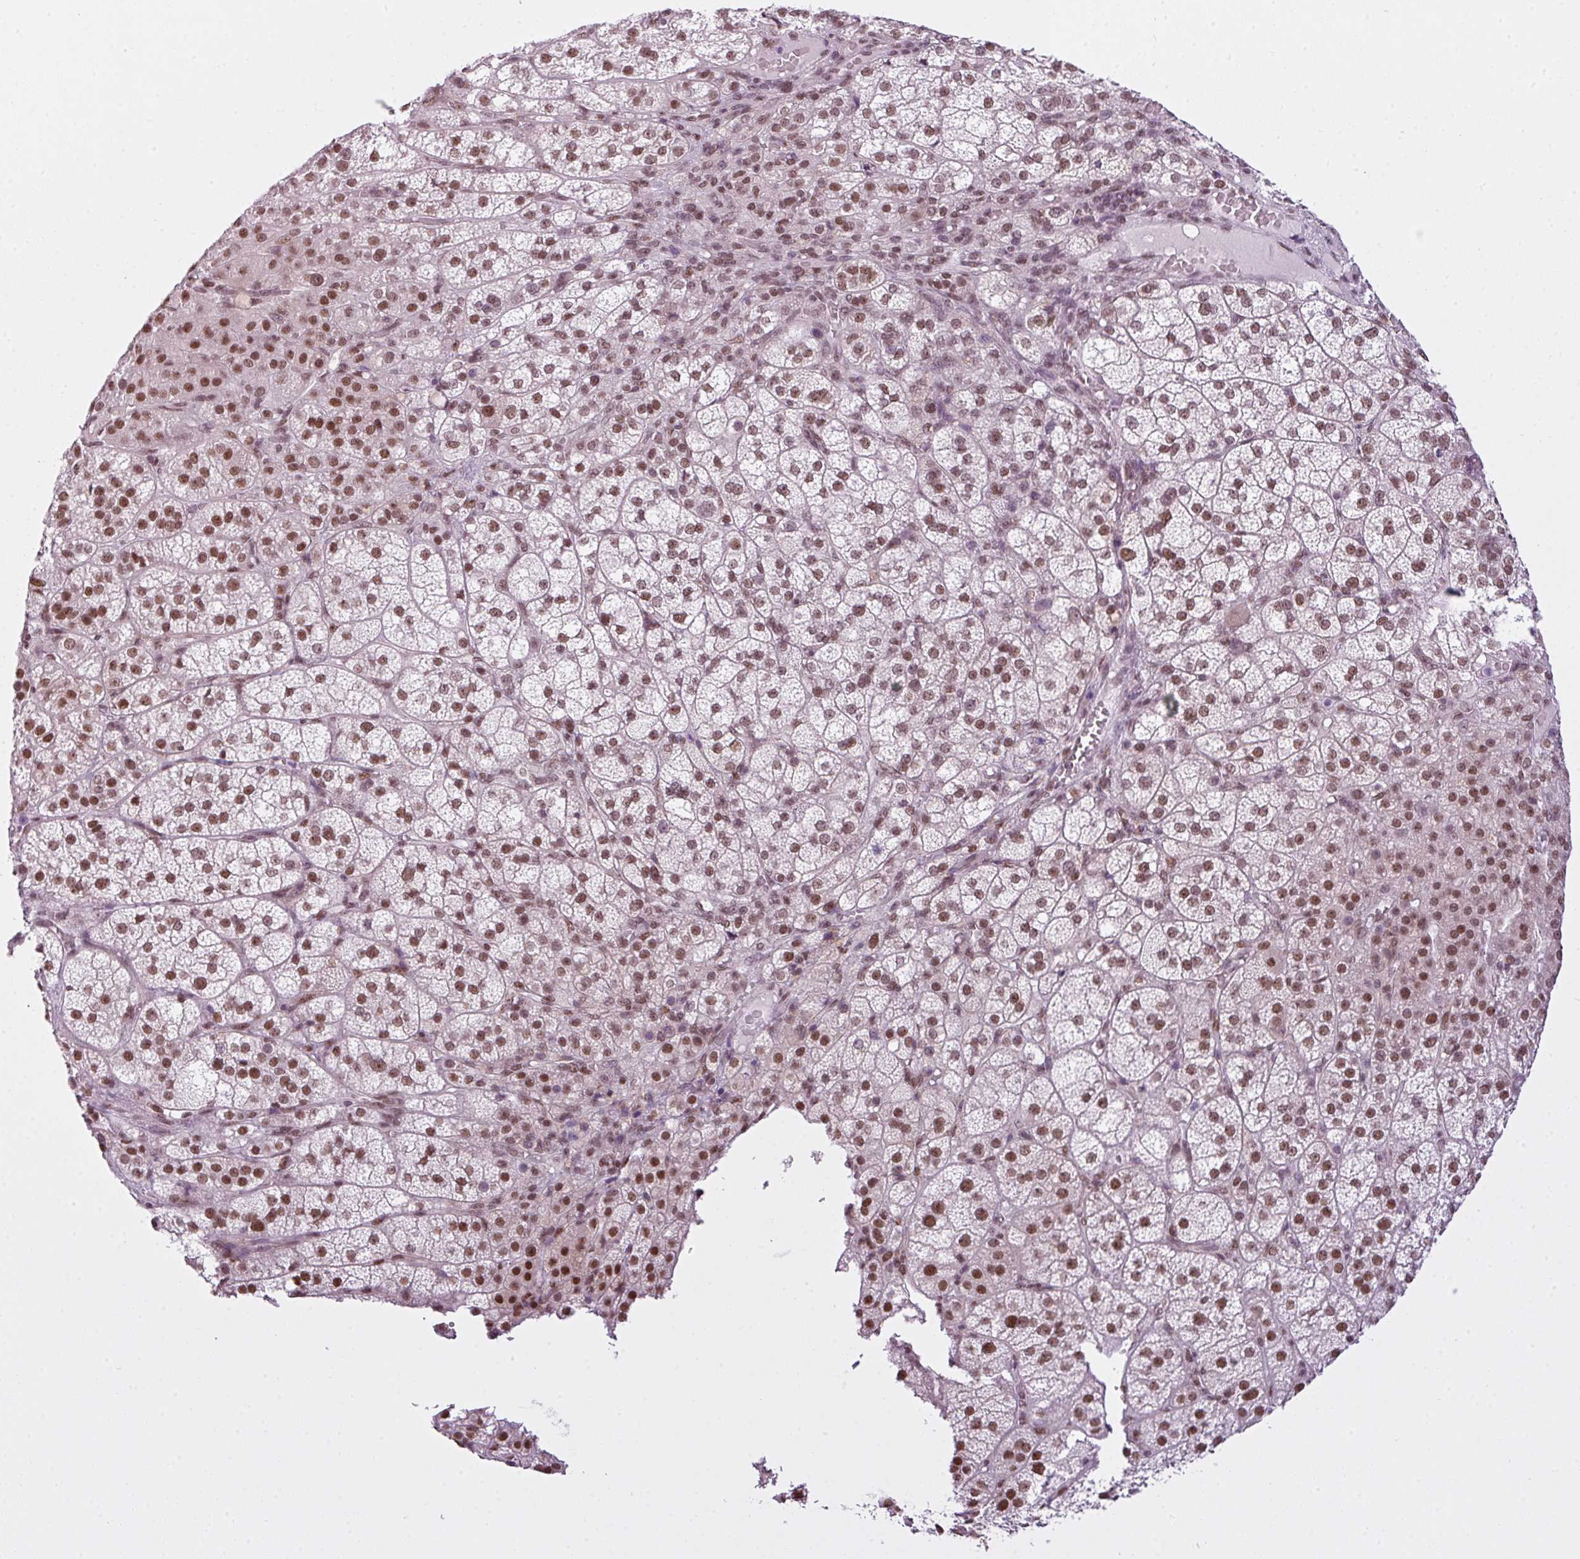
{"staining": {"intensity": "moderate", "quantity": ">75%", "location": "nuclear"}, "tissue": "adrenal gland", "cell_type": "Glandular cells", "image_type": "normal", "snomed": [{"axis": "morphology", "description": "Normal tissue, NOS"}, {"axis": "topography", "description": "Adrenal gland"}], "caption": "Immunohistochemistry of benign human adrenal gland exhibits medium levels of moderate nuclear expression in about >75% of glandular cells.", "gene": "ARL6IP4", "patient": {"sex": "female", "age": 60}}